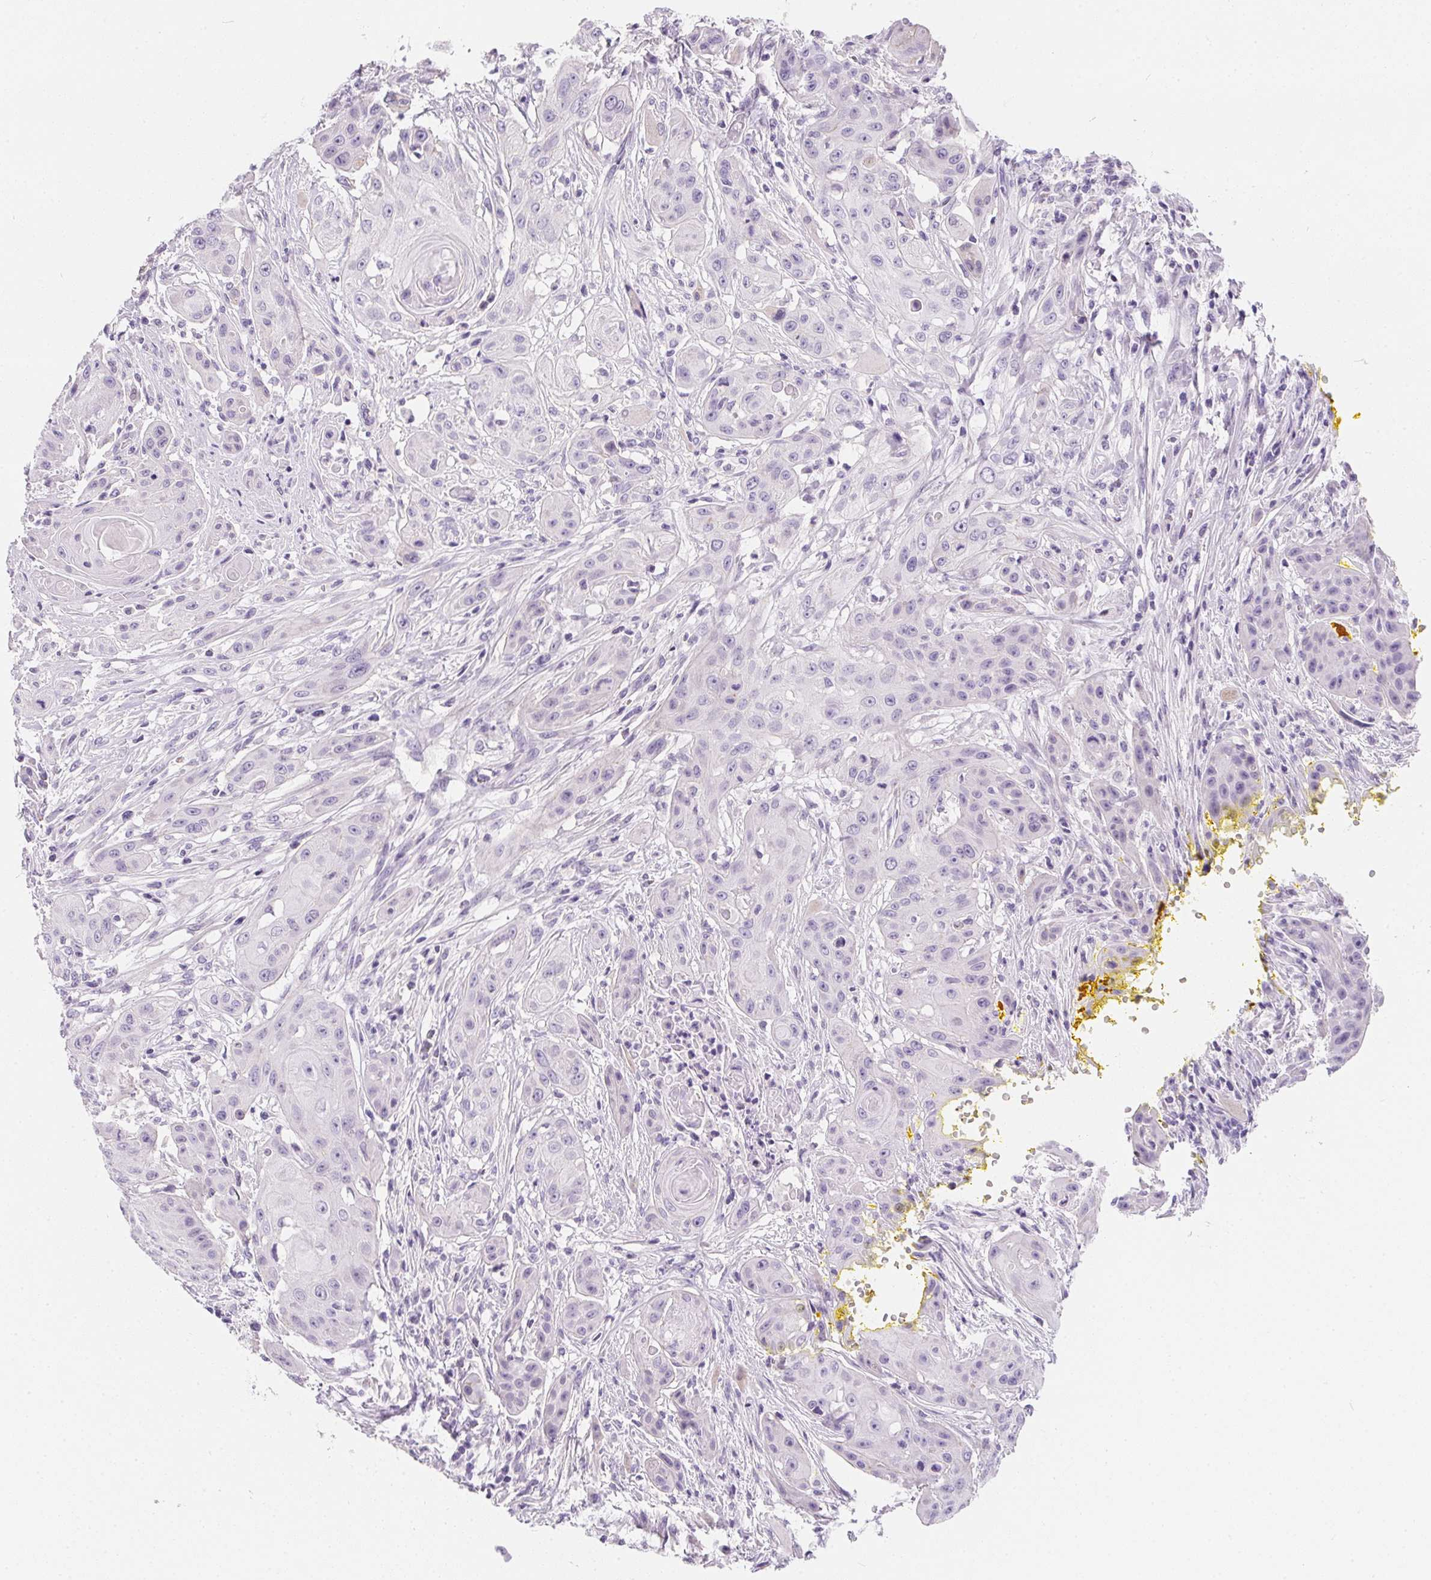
{"staining": {"intensity": "negative", "quantity": "none", "location": "none"}, "tissue": "head and neck cancer", "cell_type": "Tumor cells", "image_type": "cancer", "snomed": [{"axis": "morphology", "description": "Squamous cell carcinoma, NOS"}, {"axis": "topography", "description": "Oral tissue"}, {"axis": "topography", "description": "Head-Neck"}, {"axis": "topography", "description": "Neck, NOS"}], "caption": "Immunohistochemistry of human head and neck cancer reveals no expression in tumor cells.", "gene": "AQP5", "patient": {"sex": "female", "age": 55}}